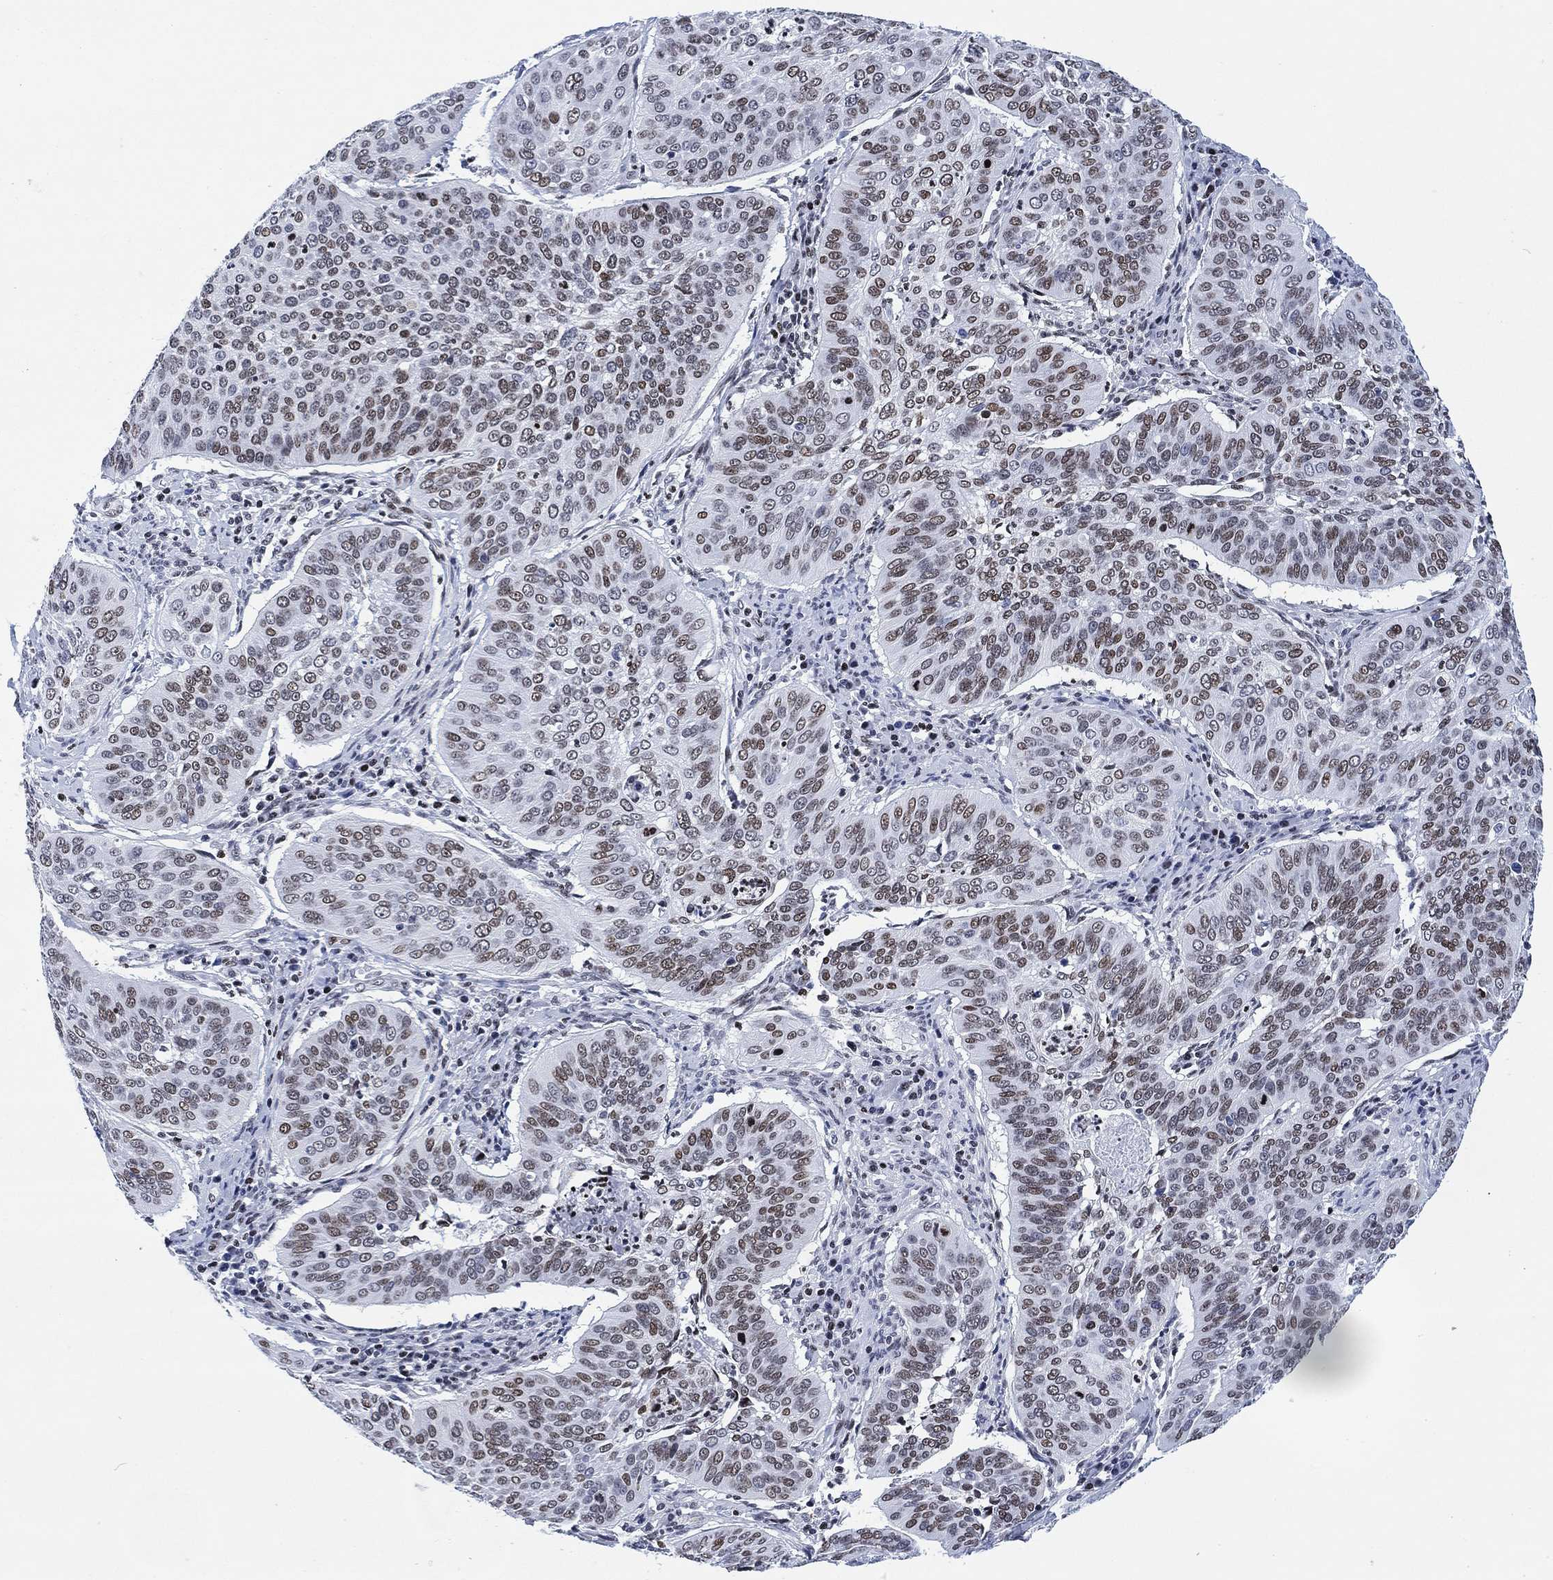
{"staining": {"intensity": "moderate", "quantity": "25%-75%", "location": "nuclear"}, "tissue": "cervical cancer", "cell_type": "Tumor cells", "image_type": "cancer", "snomed": [{"axis": "morphology", "description": "Normal tissue, NOS"}, {"axis": "morphology", "description": "Squamous cell carcinoma, NOS"}, {"axis": "topography", "description": "Cervix"}], "caption": "Cervical cancer (squamous cell carcinoma) tissue reveals moderate nuclear positivity in approximately 25%-75% of tumor cells (Stains: DAB (3,3'-diaminobenzidine) in brown, nuclei in blue, Microscopy: brightfield microscopy at high magnification).", "gene": "H1-10", "patient": {"sex": "female", "age": 39}}